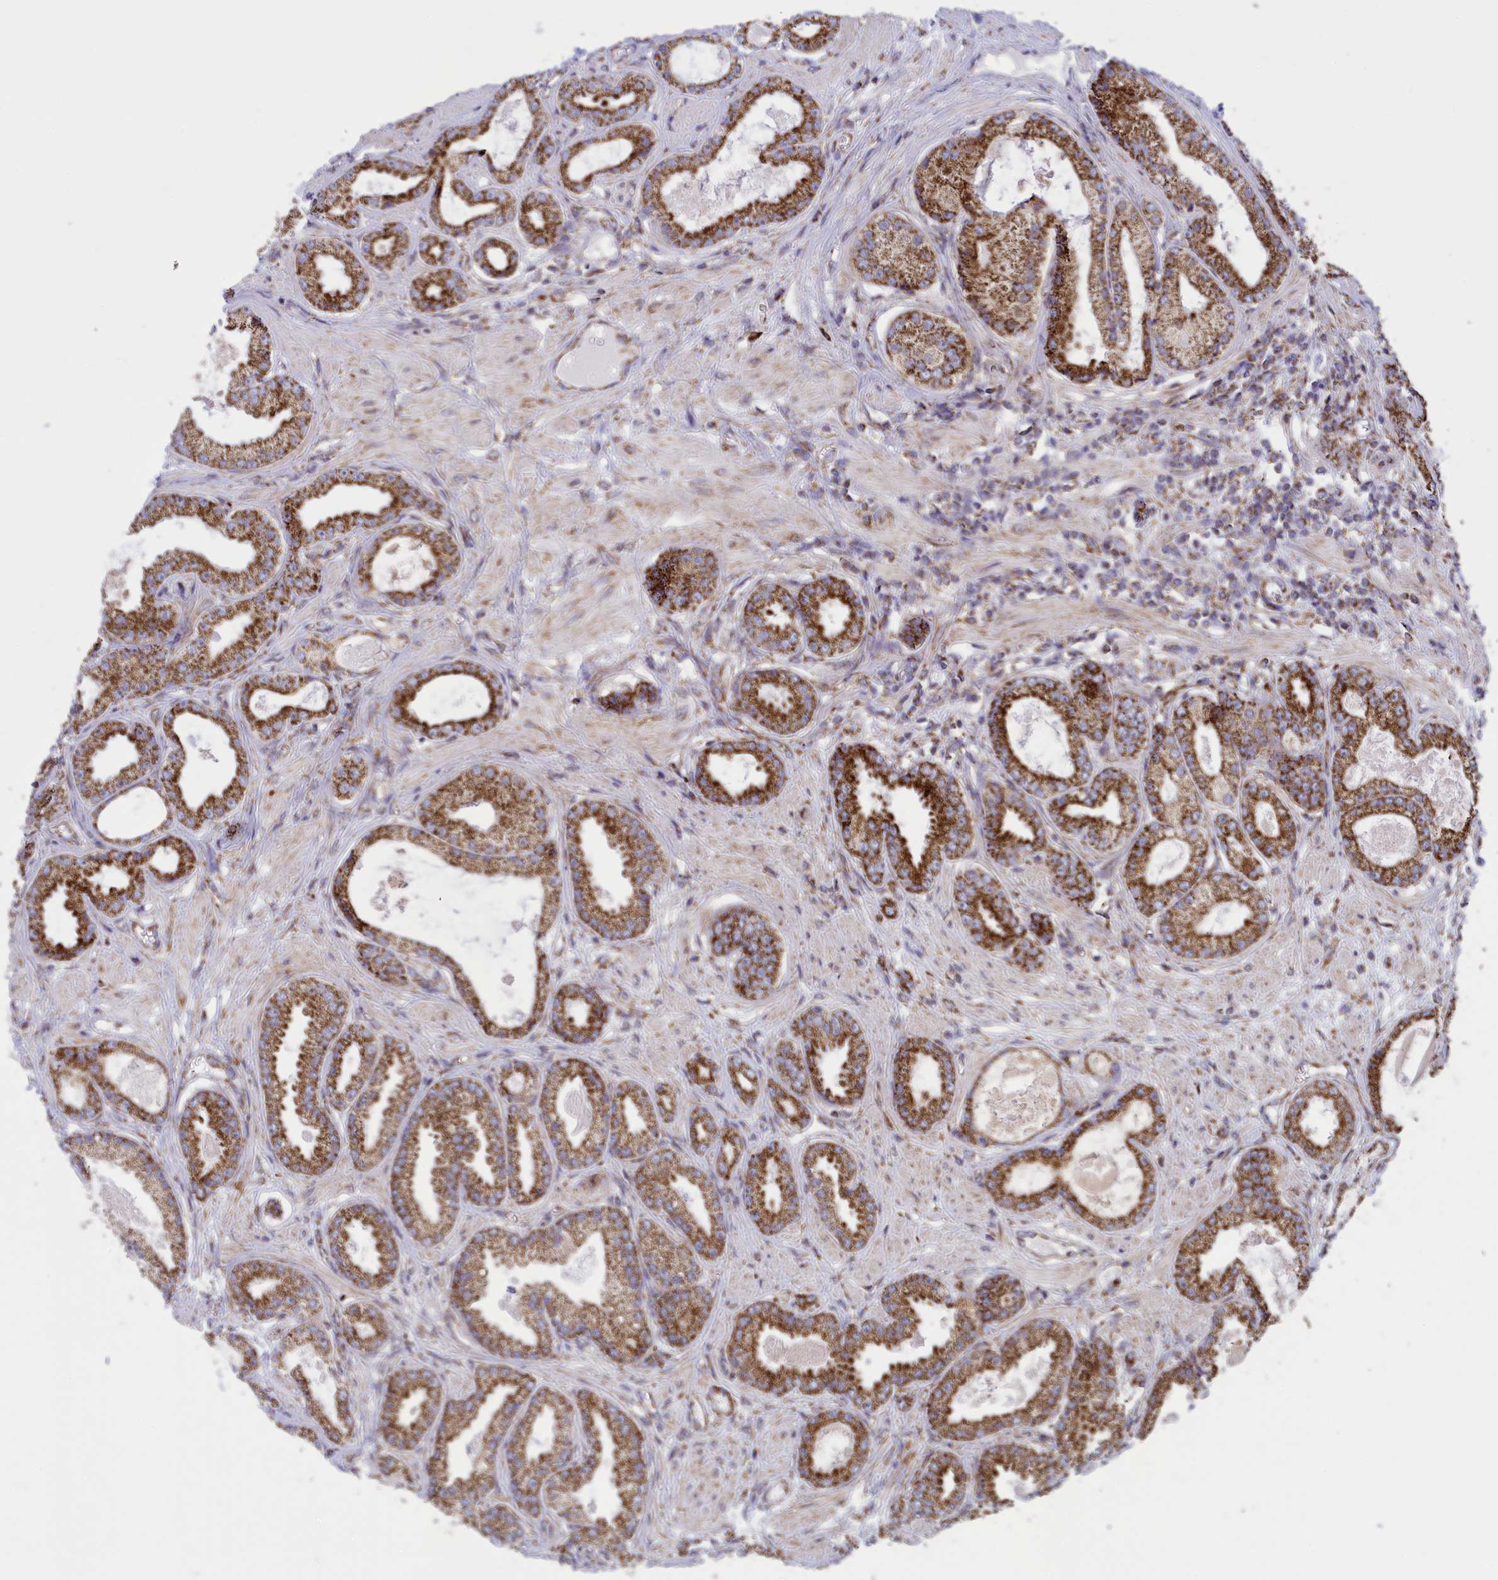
{"staining": {"intensity": "strong", "quantity": ">75%", "location": "cytoplasmic/membranous"}, "tissue": "prostate cancer", "cell_type": "Tumor cells", "image_type": "cancer", "snomed": [{"axis": "morphology", "description": "Adenocarcinoma, Low grade"}, {"axis": "topography", "description": "Prostate"}], "caption": "A photomicrograph showing strong cytoplasmic/membranous expression in about >75% of tumor cells in prostate cancer (low-grade adenocarcinoma), as visualized by brown immunohistochemical staining.", "gene": "ISOC2", "patient": {"sex": "male", "age": 64}}